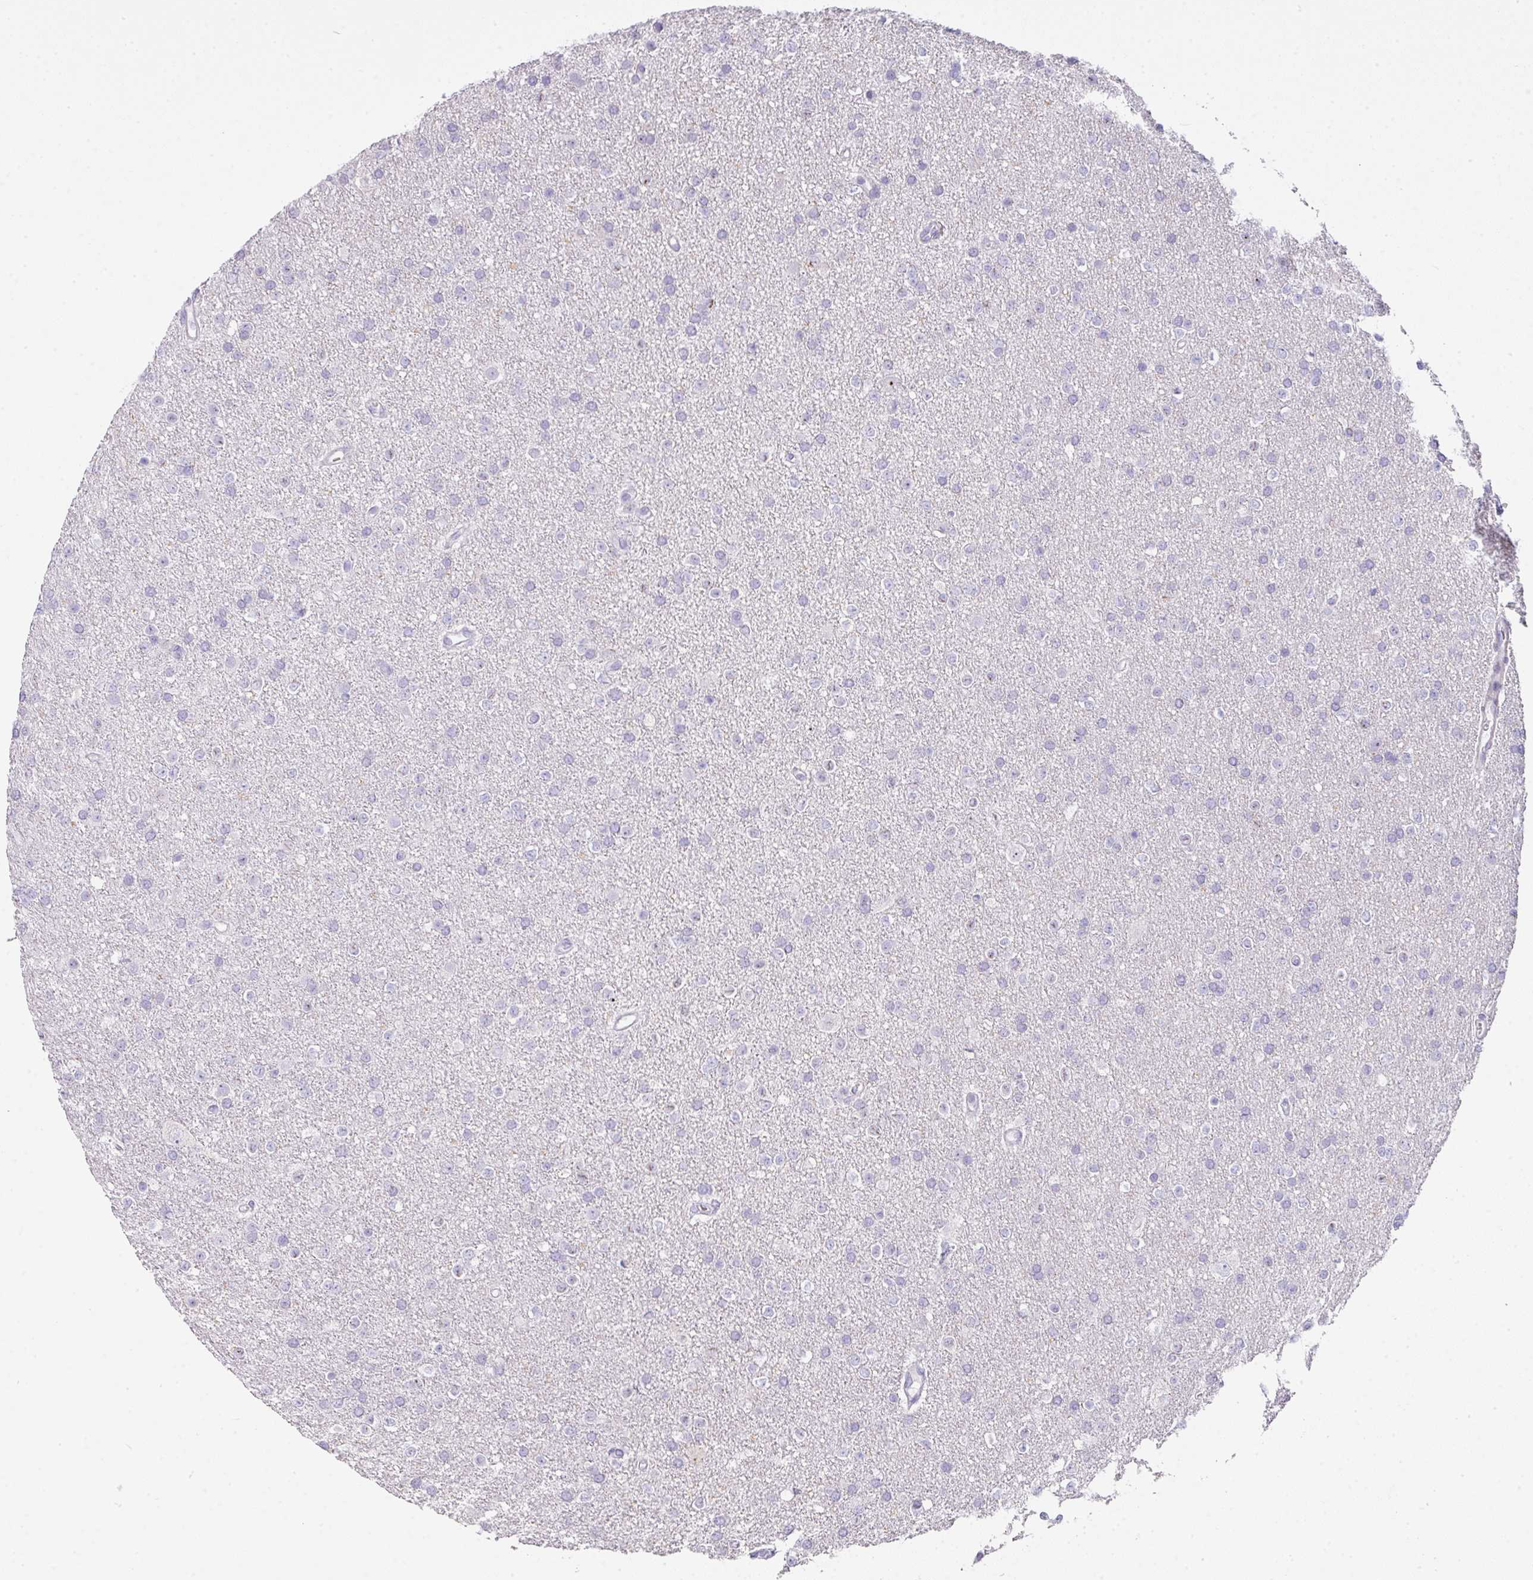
{"staining": {"intensity": "negative", "quantity": "none", "location": "none"}, "tissue": "glioma", "cell_type": "Tumor cells", "image_type": "cancer", "snomed": [{"axis": "morphology", "description": "Glioma, malignant, Low grade"}, {"axis": "topography", "description": "Brain"}], "caption": "This histopathology image is of malignant glioma (low-grade) stained with immunohistochemistry to label a protein in brown with the nuclei are counter-stained blue. There is no expression in tumor cells.", "gene": "GLI4", "patient": {"sex": "female", "age": 34}}